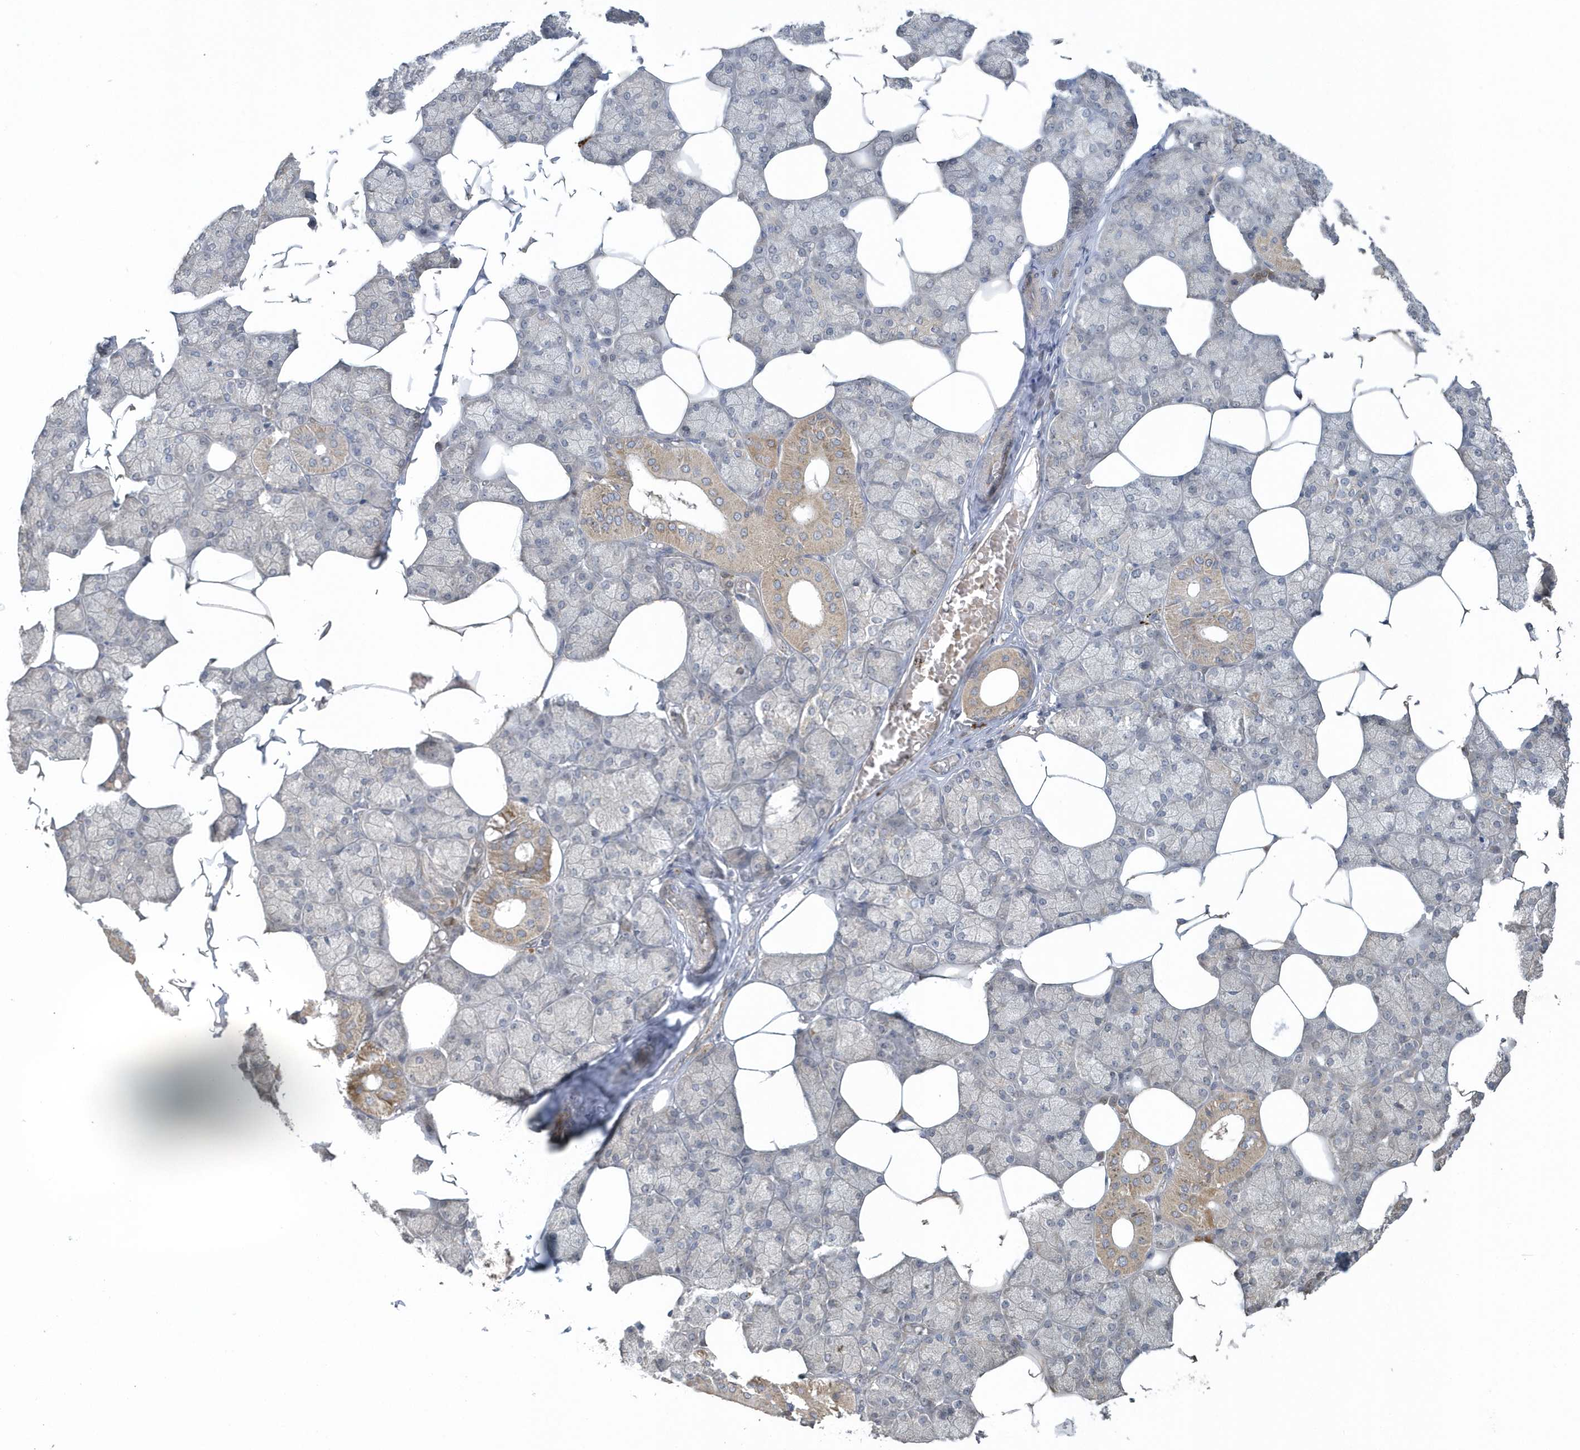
{"staining": {"intensity": "weak", "quantity": "25%-75%", "location": "cytoplasmic/membranous"}, "tissue": "salivary gland", "cell_type": "Glandular cells", "image_type": "normal", "snomed": [{"axis": "morphology", "description": "Normal tissue, NOS"}, {"axis": "topography", "description": "Salivary gland"}], "caption": "Protein expression by IHC reveals weak cytoplasmic/membranous staining in about 25%-75% of glandular cells in benign salivary gland.", "gene": "THG1L", "patient": {"sex": "male", "age": 62}}